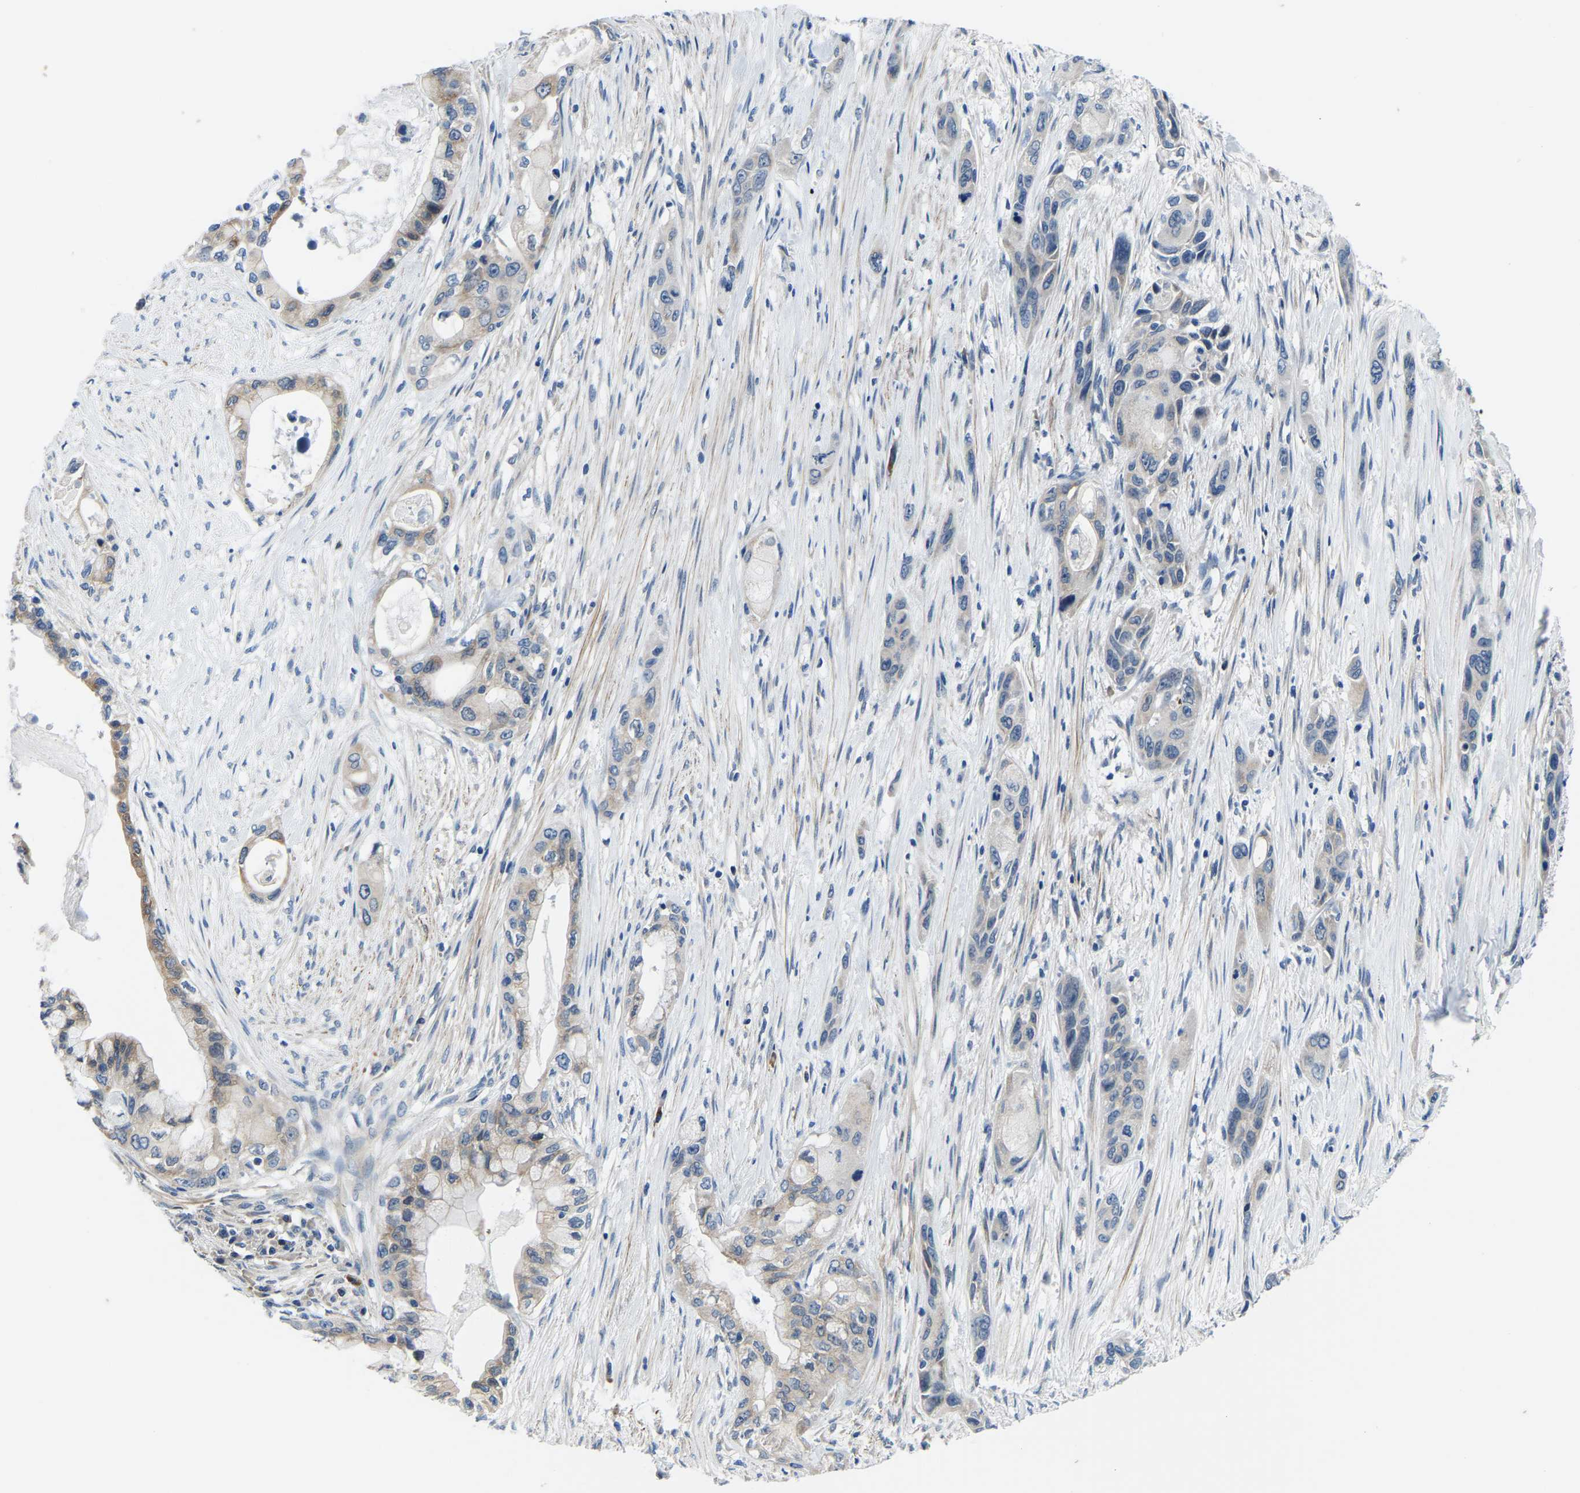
{"staining": {"intensity": "weak", "quantity": "25%-75%", "location": "cytoplasmic/membranous"}, "tissue": "pancreatic cancer", "cell_type": "Tumor cells", "image_type": "cancer", "snomed": [{"axis": "morphology", "description": "Adenocarcinoma, NOS"}, {"axis": "topography", "description": "Pancreas"}], "caption": "Tumor cells show weak cytoplasmic/membranous staining in approximately 25%-75% of cells in pancreatic cancer (adenocarcinoma).", "gene": "LIAS", "patient": {"sex": "male", "age": 53}}